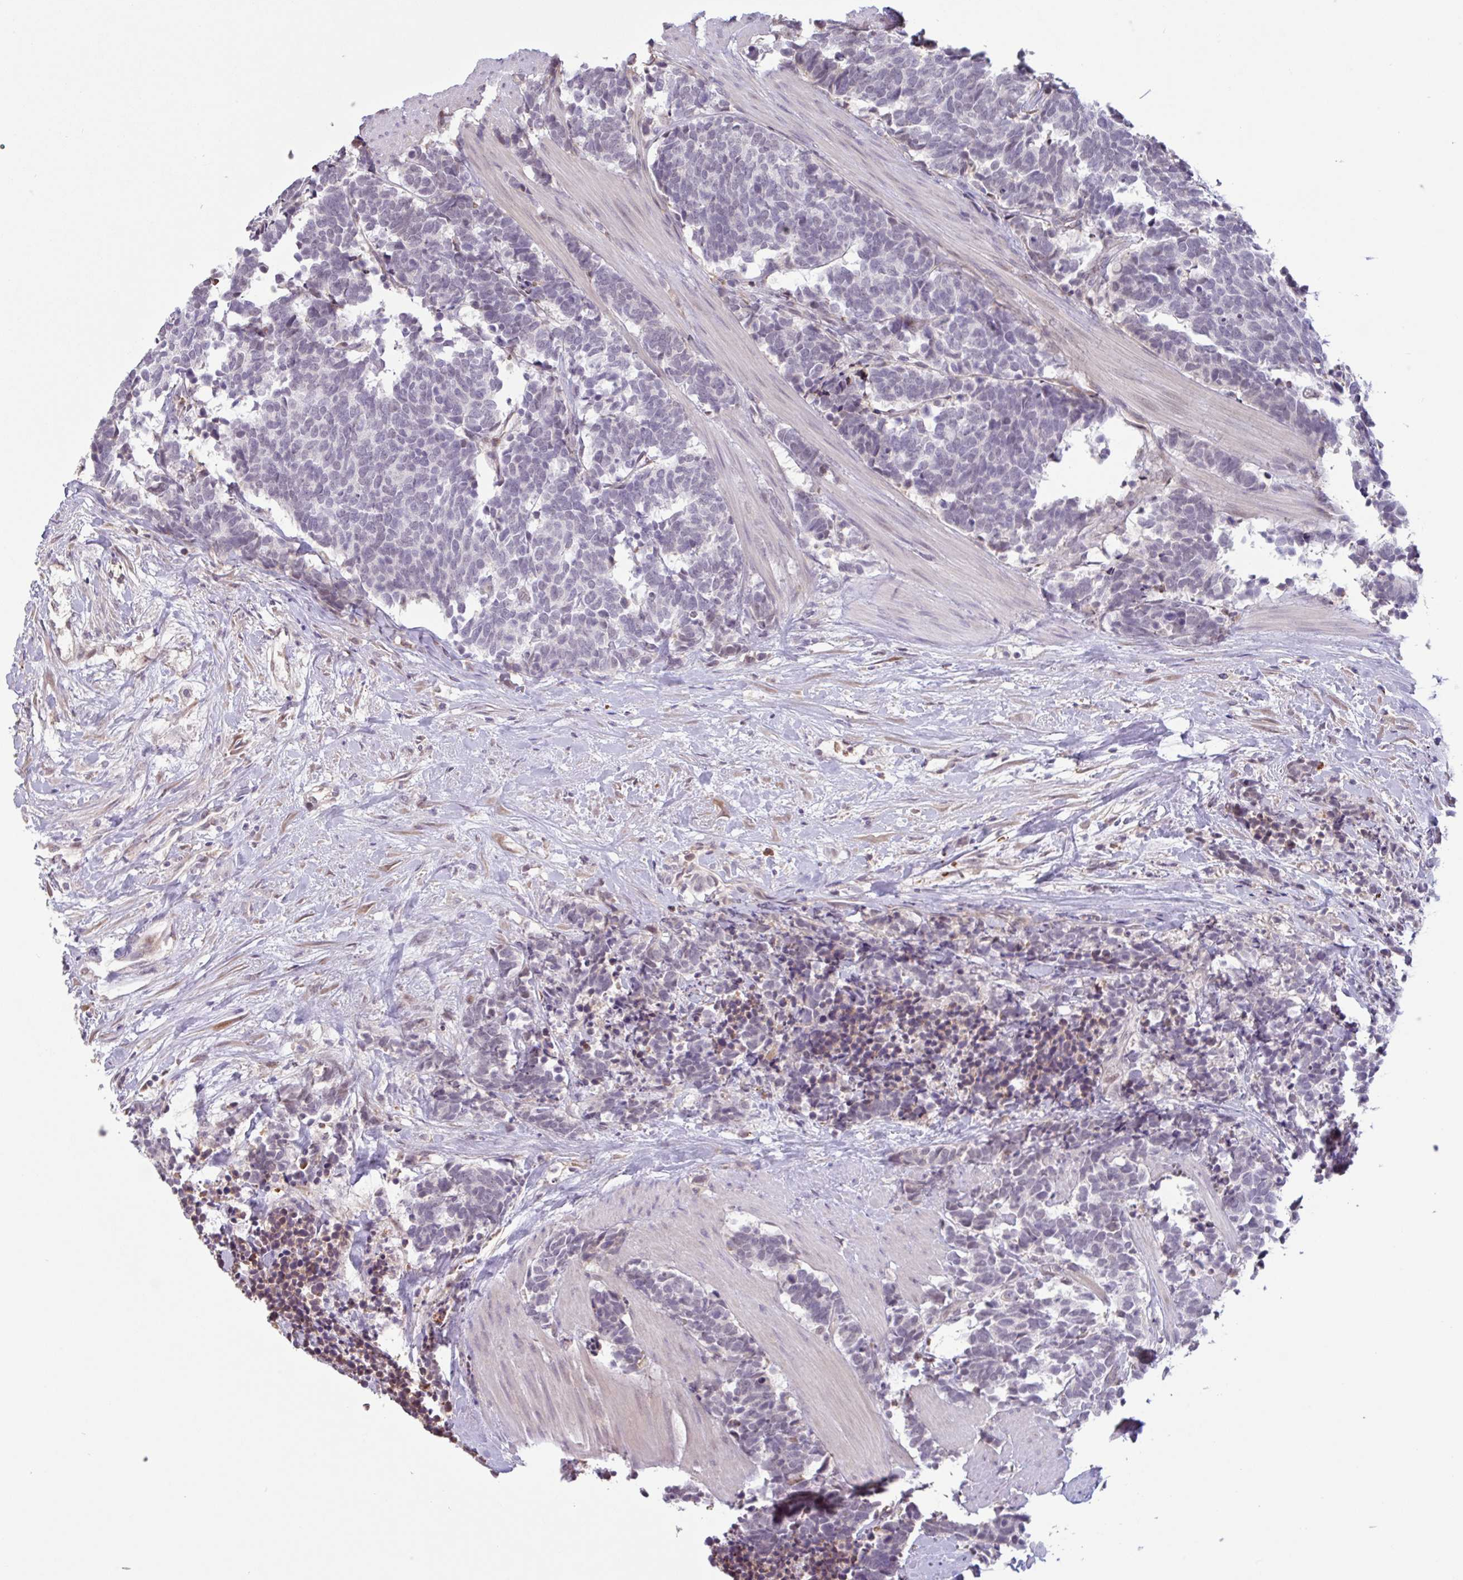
{"staining": {"intensity": "negative", "quantity": "none", "location": "none"}, "tissue": "carcinoid", "cell_type": "Tumor cells", "image_type": "cancer", "snomed": [{"axis": "morphology", "description": "Carcinoma, NOS"}, {"axis": "morphology", "description": "Carcinoid, malignant, NOS"}, {"axis": "topography", "description": "Prostate"}], "caption": "Carcinoid stained for a protein using immunohistochemistry (IHC) exhibits no positivity tumor cells.", "gene": "TAF1D", "patient": {"sex": "male", "age": 57}}